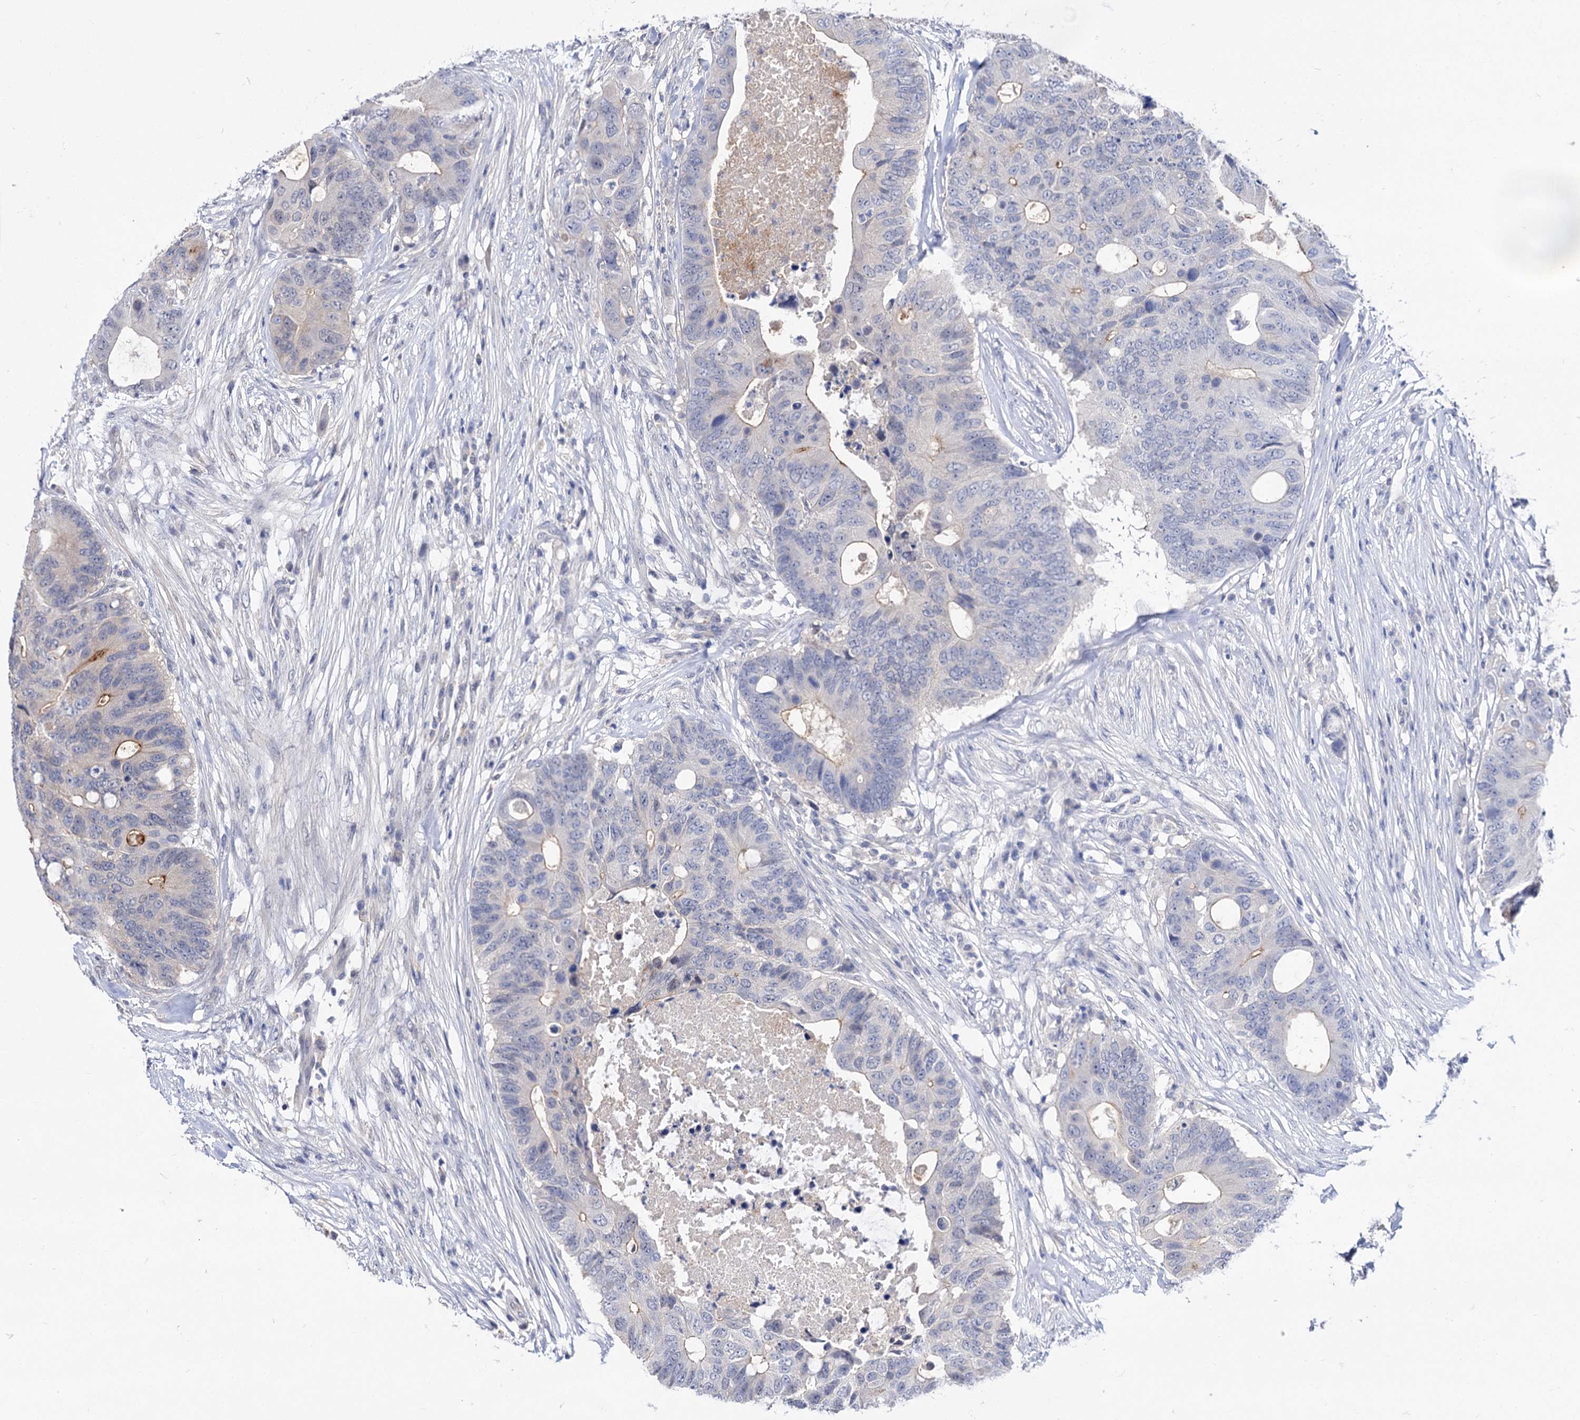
{"staining": {"intensity": "weak", "quantity": "<25%", "location": "cytoplasmic/membranous"}, "tissue": "colorectal cancer", "cell_type": "Tumor cells", "image_type": "cancer", "snomed": [{"axis": "morphology", "description": "Adenocarcinoma, NOS"}, {"axis": "topography", "description": "Colon"}], "caption": "This image is of colorectal cancer stained with immunohistochemistry (IHC) to label a protein in brown with the nuclei are counter-stained blue. There is no expression in tumor cells. (Stains: DAB IHC with hematoxylin counter stain, Microscopy: brightfield microscopy at high magnification).", "gene": "NEK10", "patient": {"sex": "male", "age": 71}}